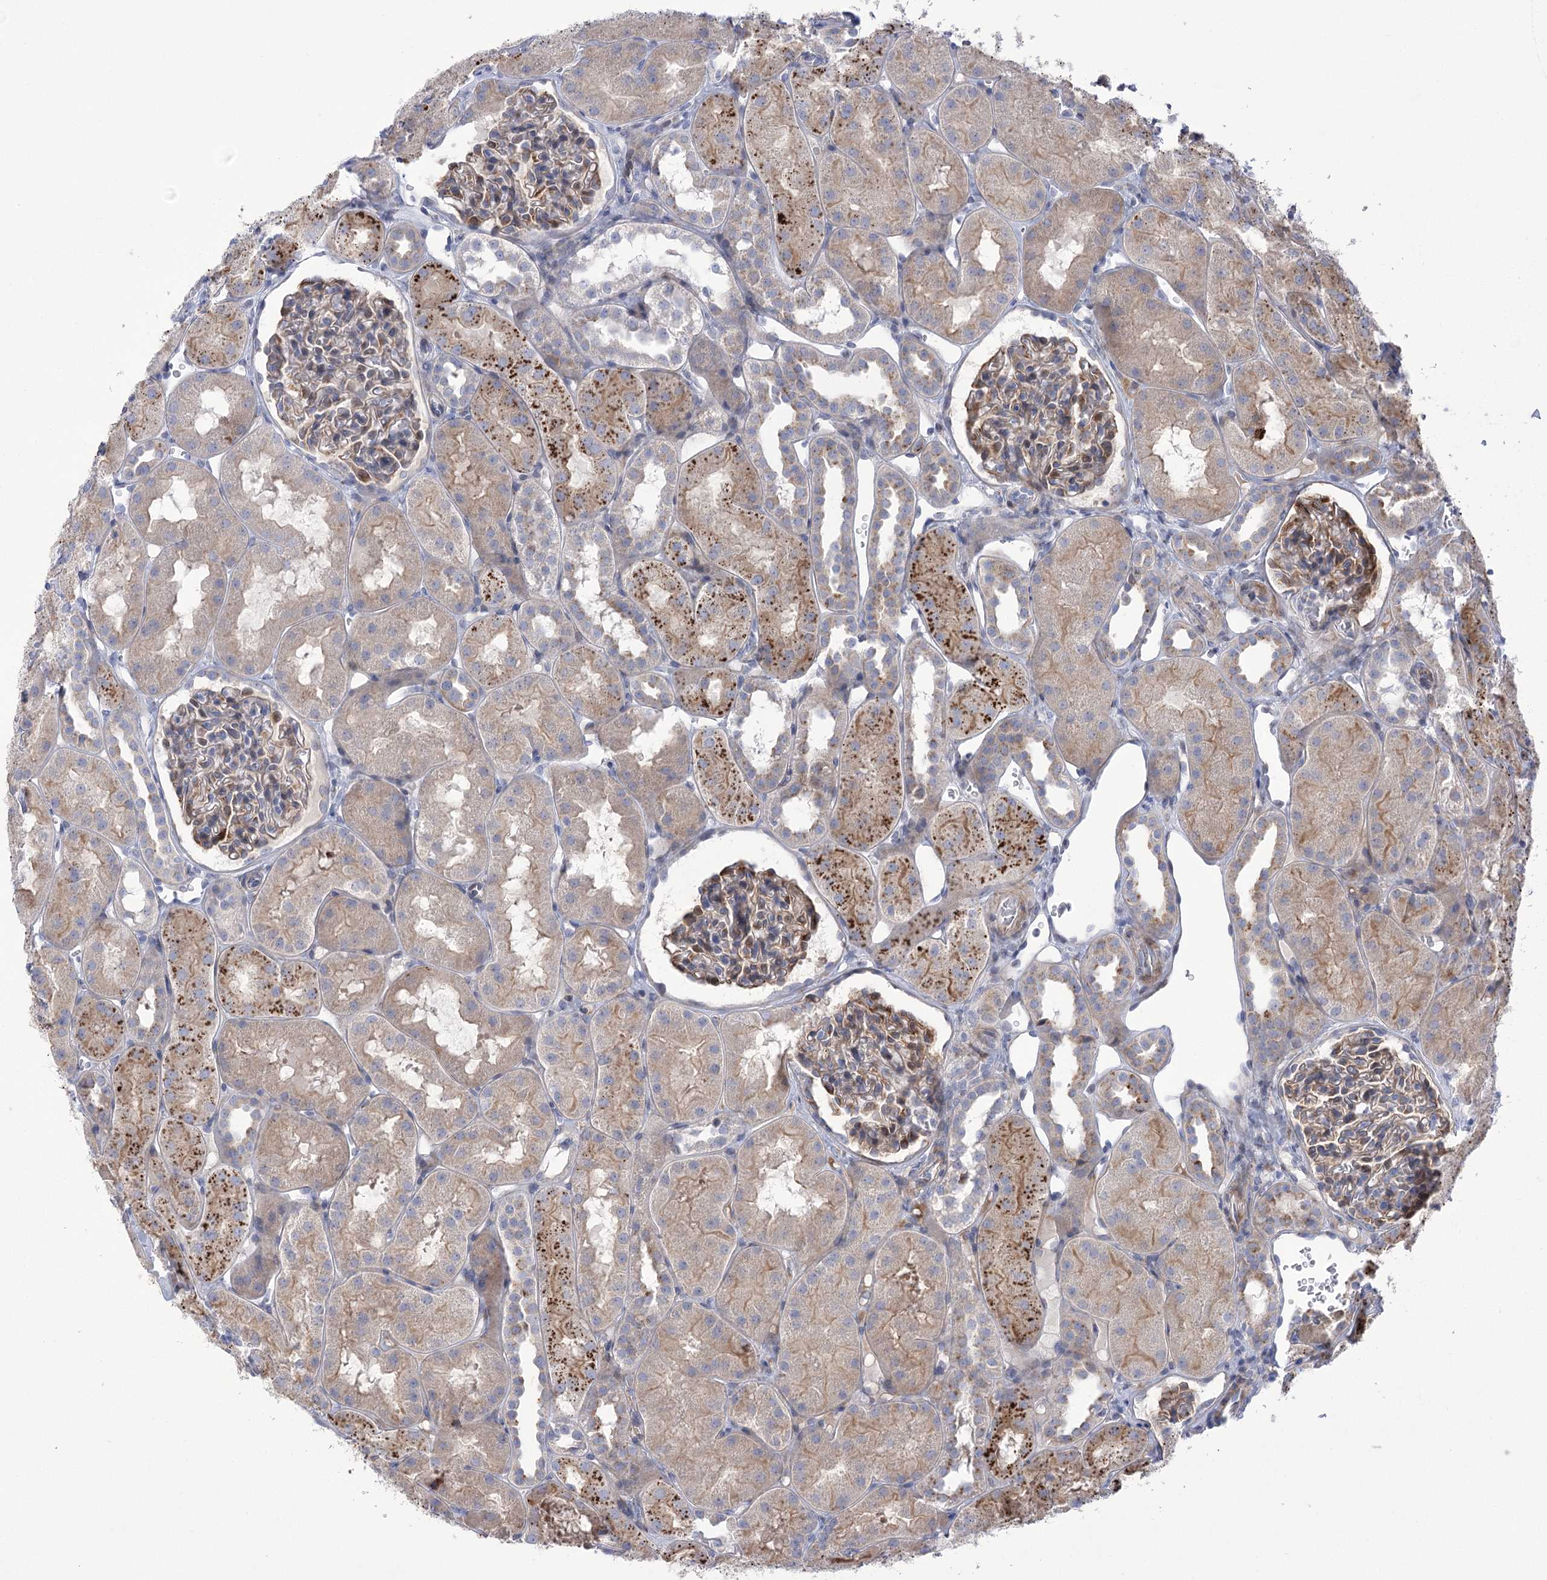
{"staining": {"intensity": "moderate", "quantity": "<25%", "location": "cytoplasmic/membranous,nuclear"}, "tissue": "kidney", "cell_type": "Cells in glomeruli", "image_type": "normal", "snomed": [{"axis": "morphology", "description": "Normal tissue, NOS"}, {"axis": "topography", "description": "Kidney"}, {"axis": "topography", "description": "Urinary bladder"}], "caption": "High-magnification brightfield microscopy of normal kidney stained with DAB (3,3'-diaminobenzidine) (brown) and counterstained with hematoxylin (blue). cells in glomeruli exhibit moderate cytoplasmic/membranous,nuclear positivity is appreciated in approximately<25% of cells. (Brightfield microscopy of DAB IHC at high magnification).", "gene": "NME7", "patient": {"sex": "male", "age": 16}}